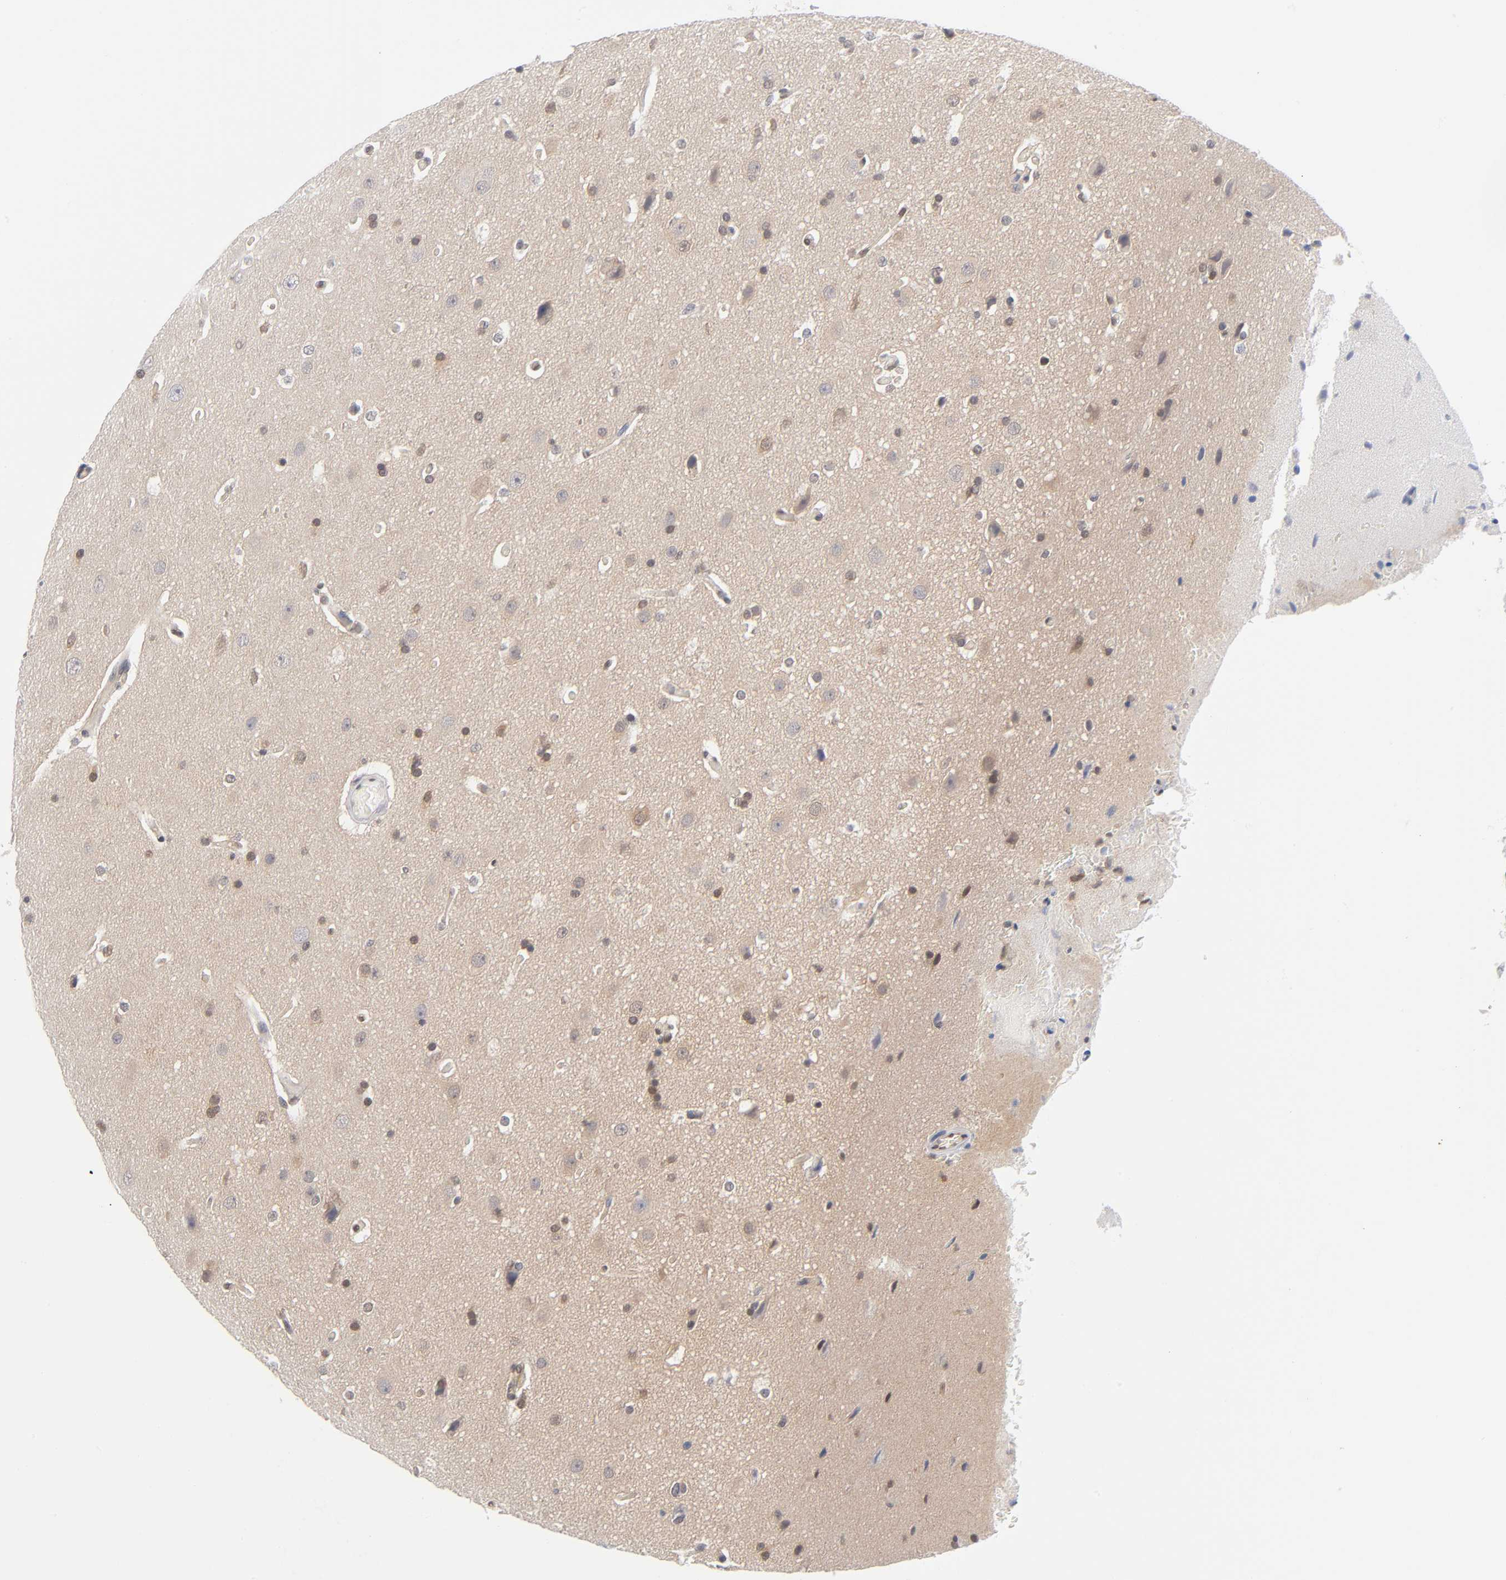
{"staining": {"intensity": "moderate", "quantity": "<25%", "location": "cytoplasmic/membranous"}, "tissue": "glioma", "cell_type": "Tumor cells", "image_type": "cancer", "snomed": [{"axis": "morphology", "description": "Glioma, malignant, Low grade"}, {"axis": "topography", "description": "Cerebral cortex"}], "caption": "Protein analysis of glioma tissue reveals moderate cytoplasmic/membranous positivity in approximately <25% of tumor cells. The protein of interest is shown in brown color, while the nuclei are stained blue.", "gene": "DFFB", "patient": {"sex": "female", "age": 47}}